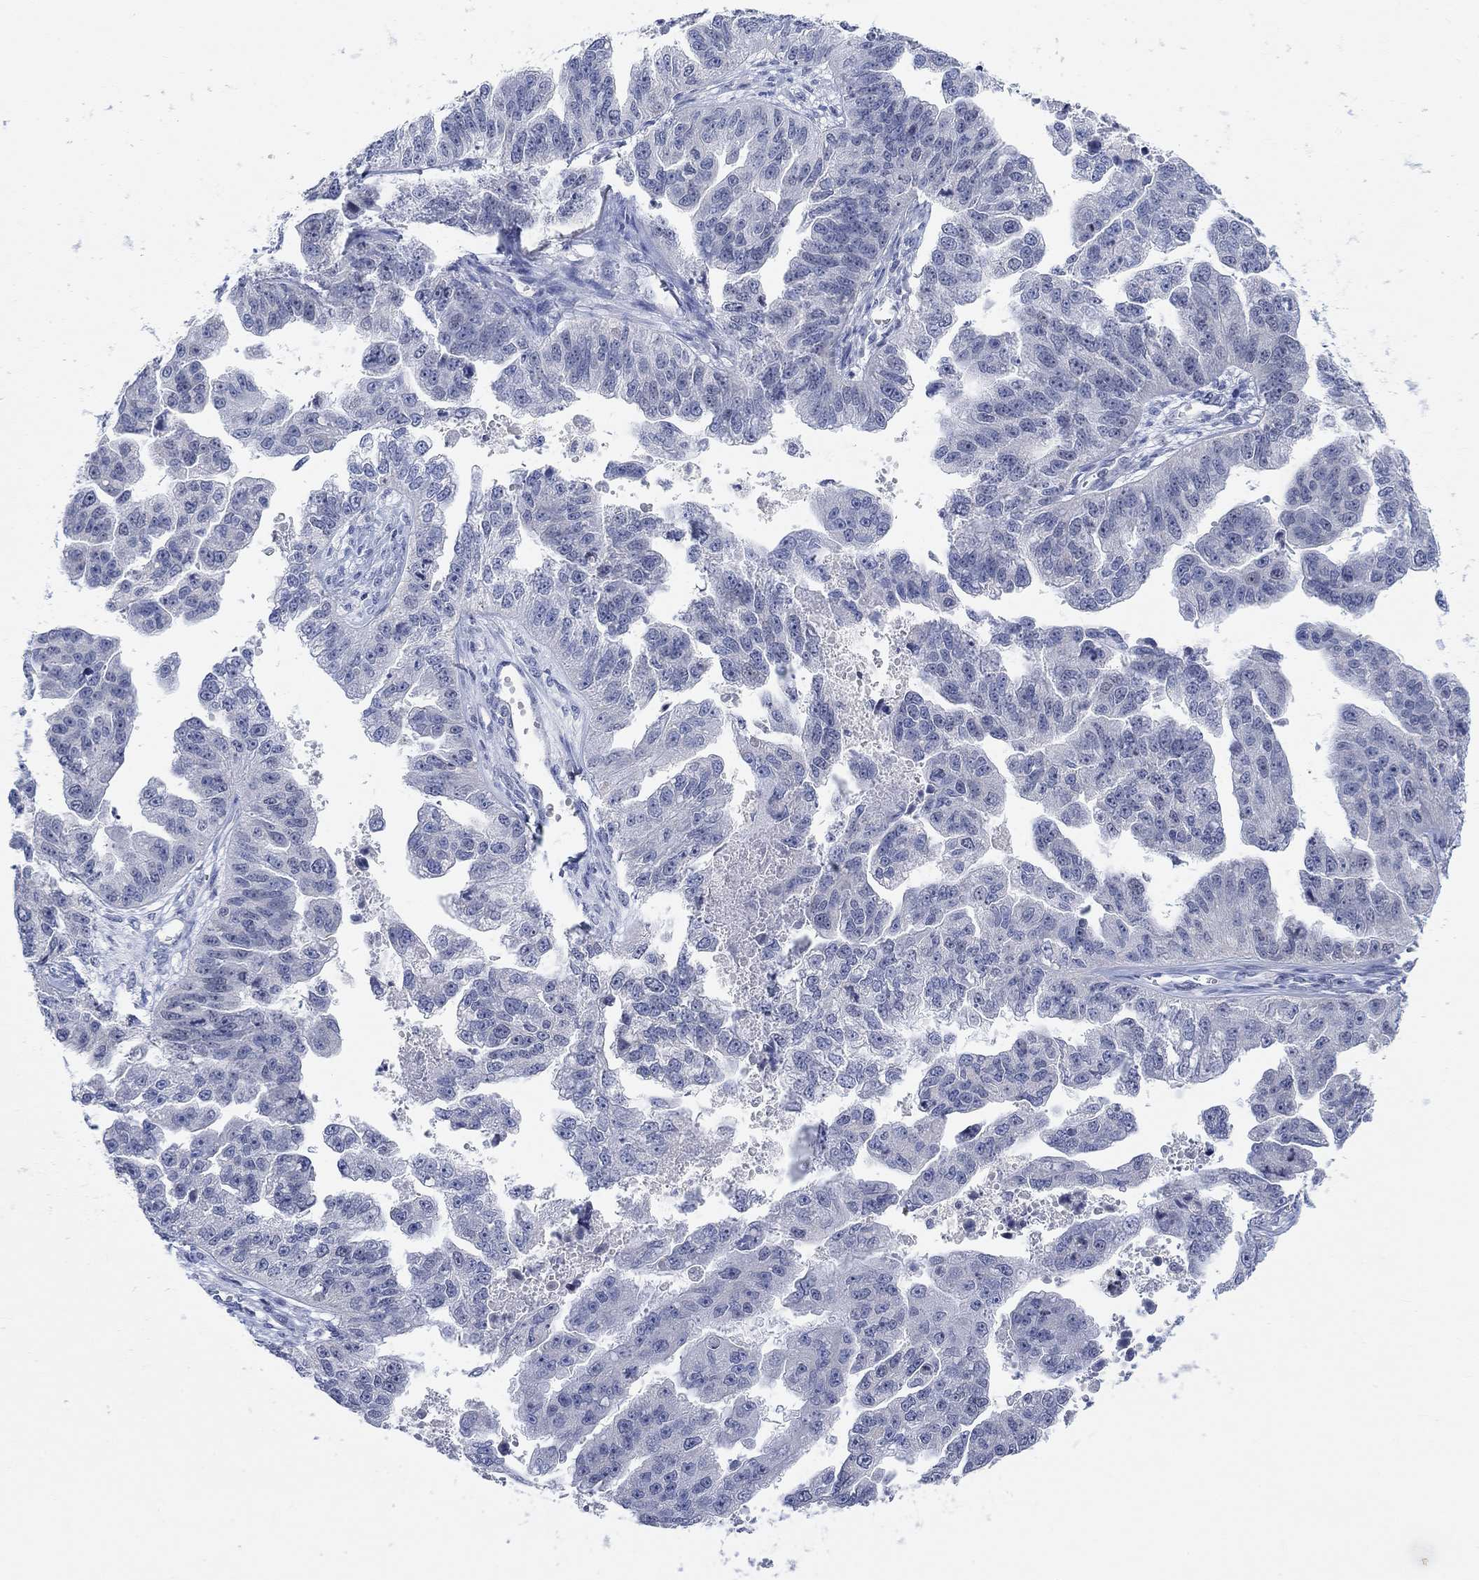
{"staining": {"intensity": "negative", "quantity": "none", "location": "none"}, "tissue": "ovarian cancer", "cell_type": "Tumor cells", "image_type": "cancer", "snomed": [{"axis": "morphology", "description": "Cystadenocarcinoma, serous, NOS"}, {"axis": "topography", "description": "Ovary"}], "caption": "This is a photomicrograph of immunohistochemistry (IHC) staining of serous cystadenocarcinoma (ovarian), which shows no positivity in tumor cells. Nuclei are stained in blue.", "gene": "ATP6V1E2", "patient": {"sex": "female", "age": 58}}